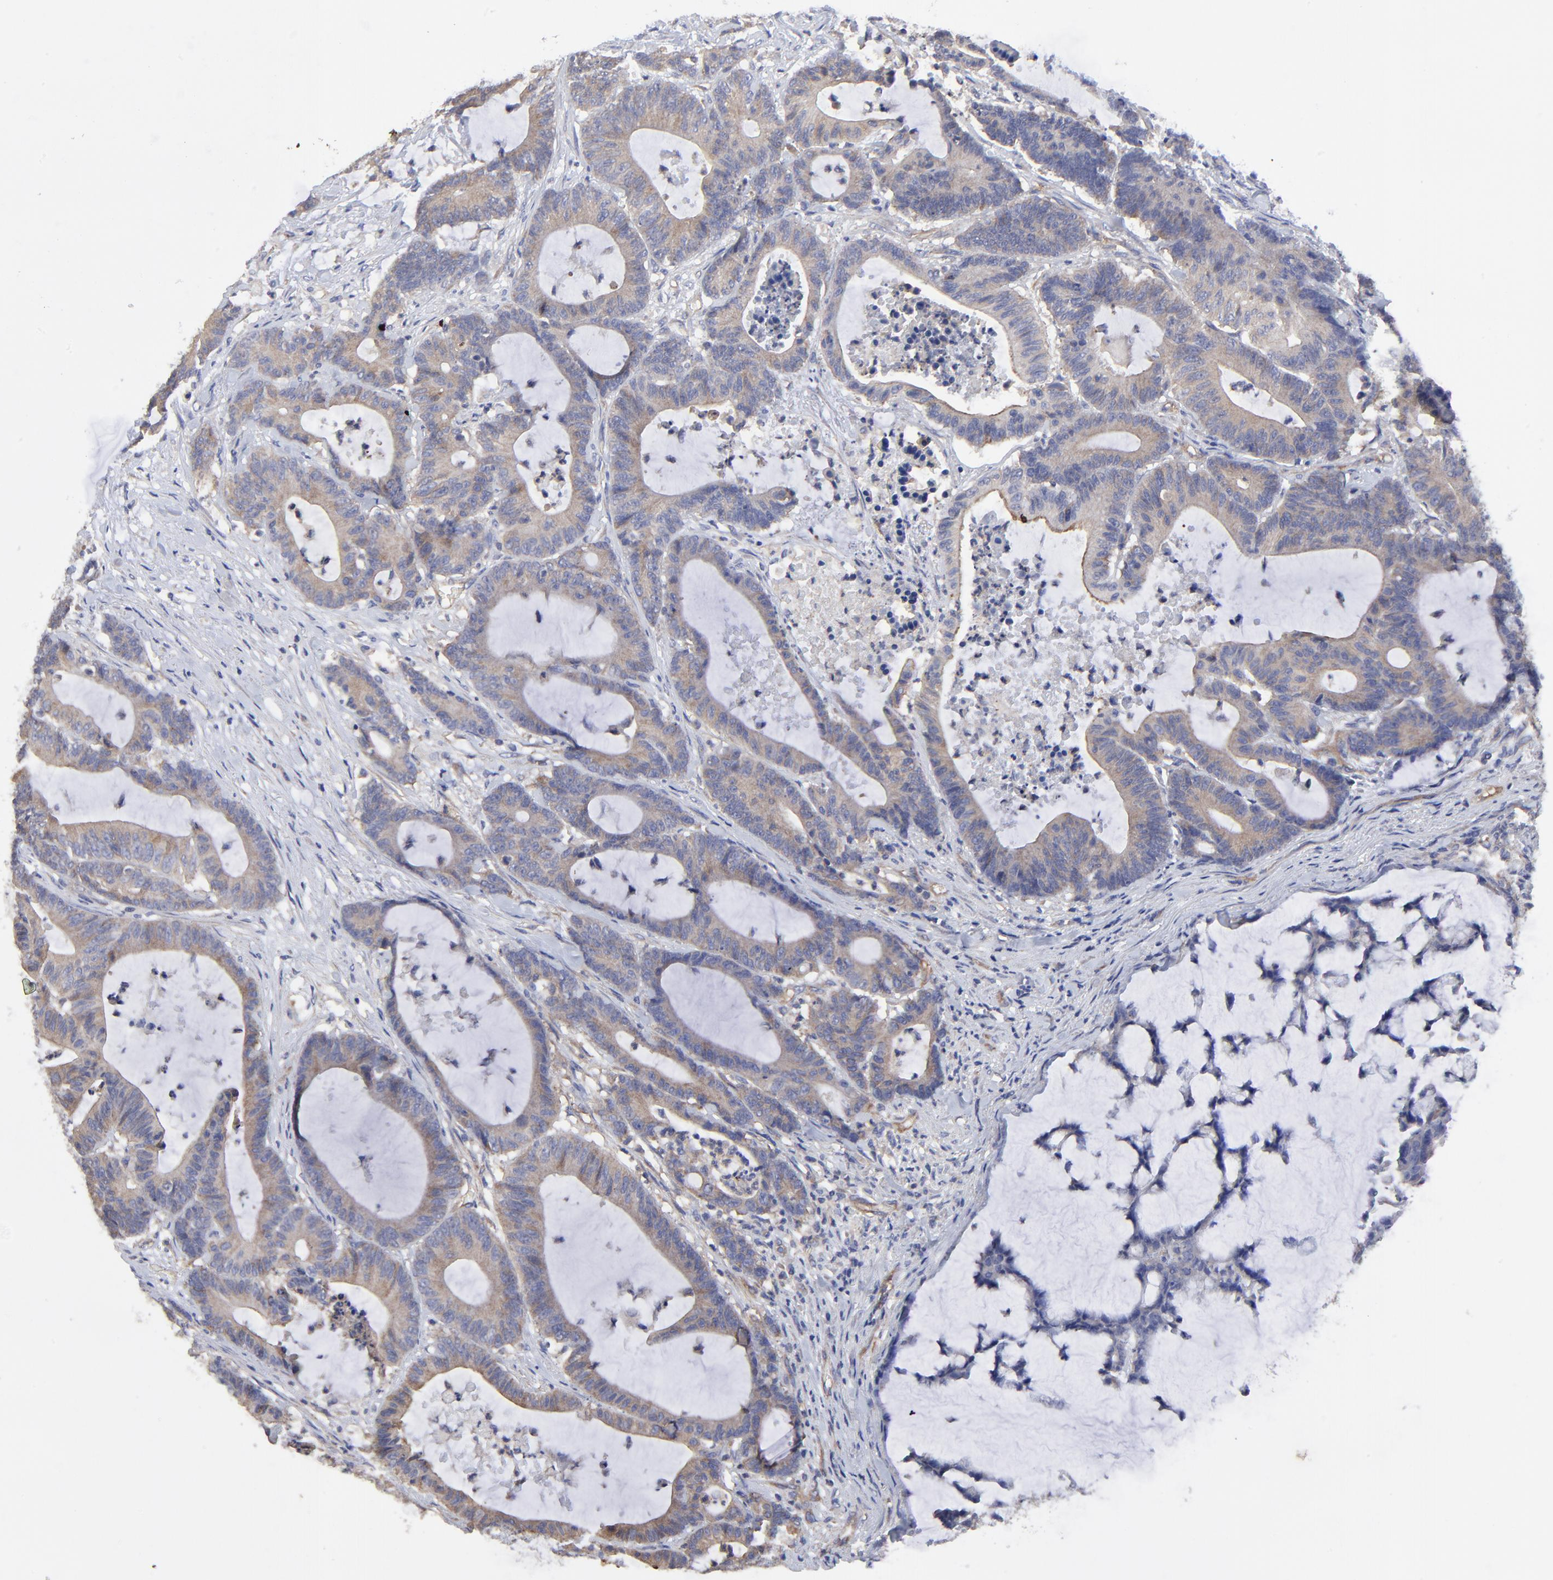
{"staining": {"intensity": "moderate", "quantity": ">75%", "location": "cytoplasmic/membranous"}, "tissue": "colorectal cancer", "cell_type": "Tumor cells", "image_type": "cancer", "snomed": [{"axis": "morphology", "description": "Adenocarcinoma, NOS"}, {"axis": "topography", "description": "Colon"}], "caption": "A brown stain labels moderate cytoplasmic/membranous positivity of a protein in human colorectal cancer (adenocarcinoma) tumor cells.", "gene": "SULF2", "patient": {"sex": "female", "age": 84}}